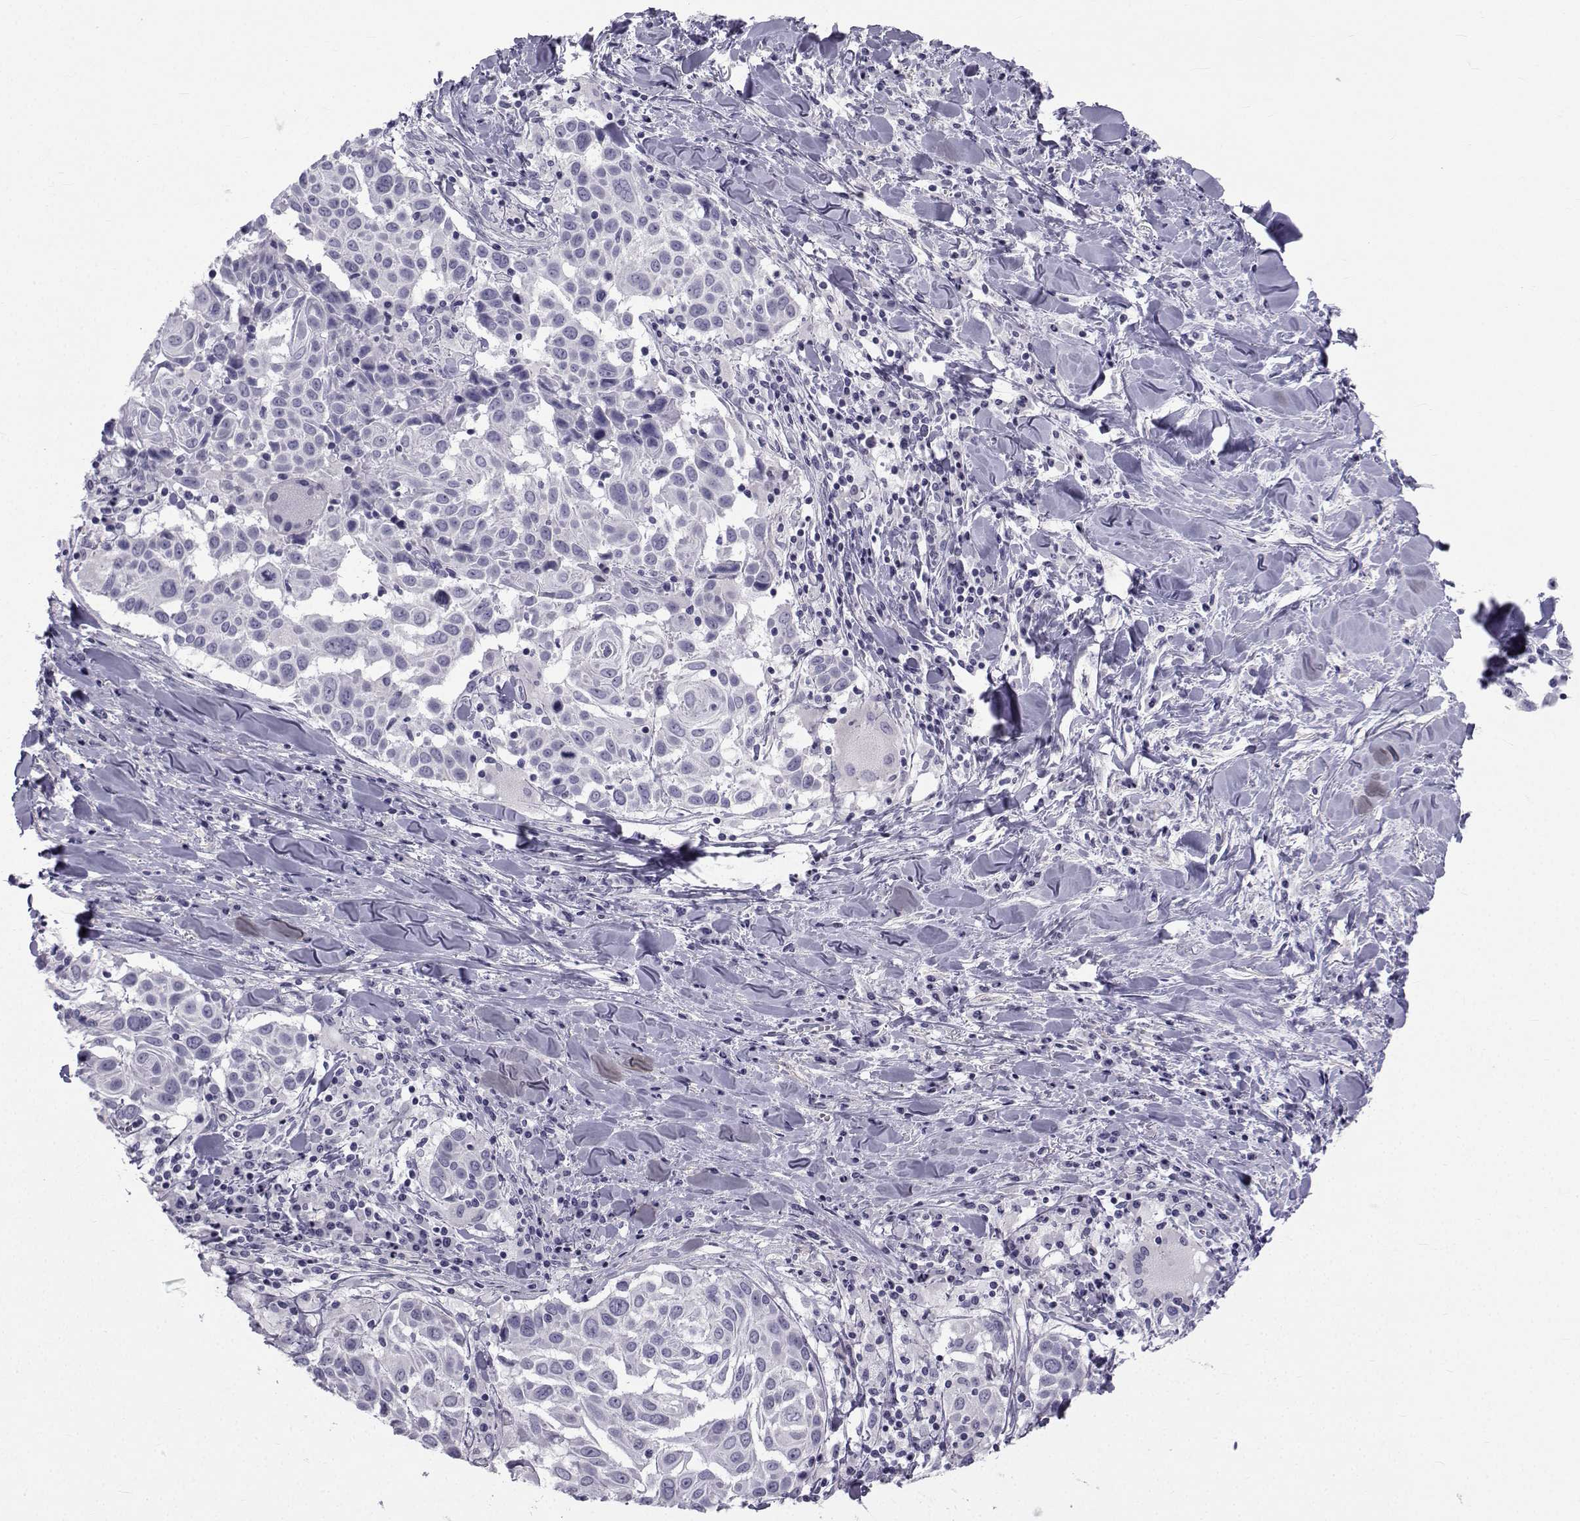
{"staining": {"intensity": "negative", "quantity": "none", "location": "none"}, "tissue": "lung cancer", "cell_type": "Tumor cells", "image_type": "cancer", "snomed": [{"axis": "morphology", "description": "Squamous cell carcinoma, NOS"}, {"axis": "topography", "description": "Lung"}], "caption": "There is no significant expression in tumor cells of lung cancer.", "gene": "SPANXD", "patient": {"sex": "male", "age": 57}}